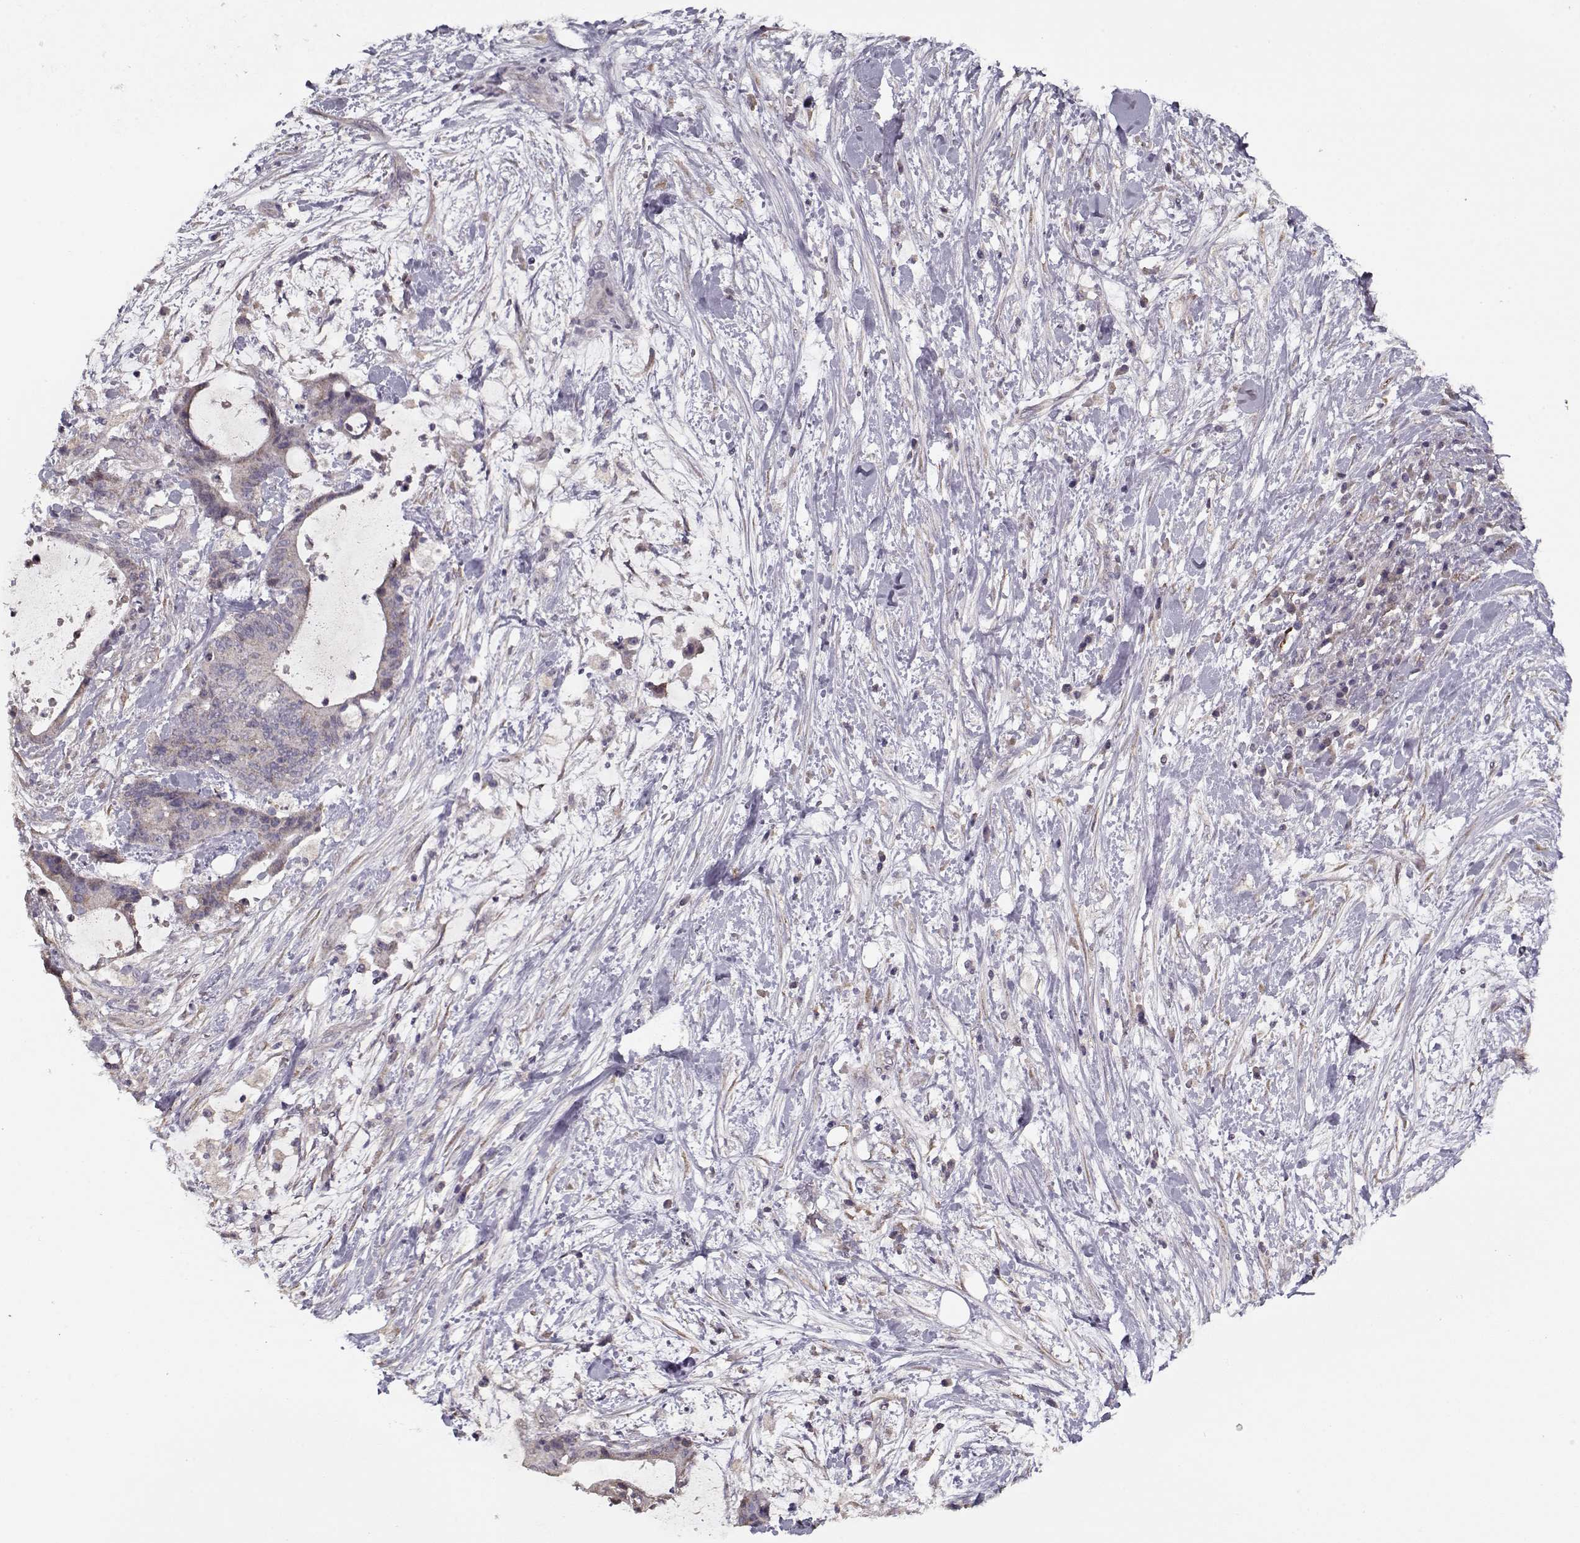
{"staining": {"intensity": "negative", "quantity": "none", "location": "none"}, "tissue": "liver cancer", "cell_type": "Tumor cells", "image_type": "cancer", "snomed": [{"axis": "morphology", "description": "Cholangiocarcinoma"}, {"axis": "topography", "description": "Liver"}], "caption": "Immunohistochemistry of liver cholangiocarcinoma displays no positivity in tumor cells. Brightfield microscopy of immunohistochemistry (IHC) stained with DAB (3,3'-diaminobenzidine) (brown) and hematoxylin (blue), captured at high magnification.", "gene": "LAMA2", "patient": {"sex": "female", "age": 73}}